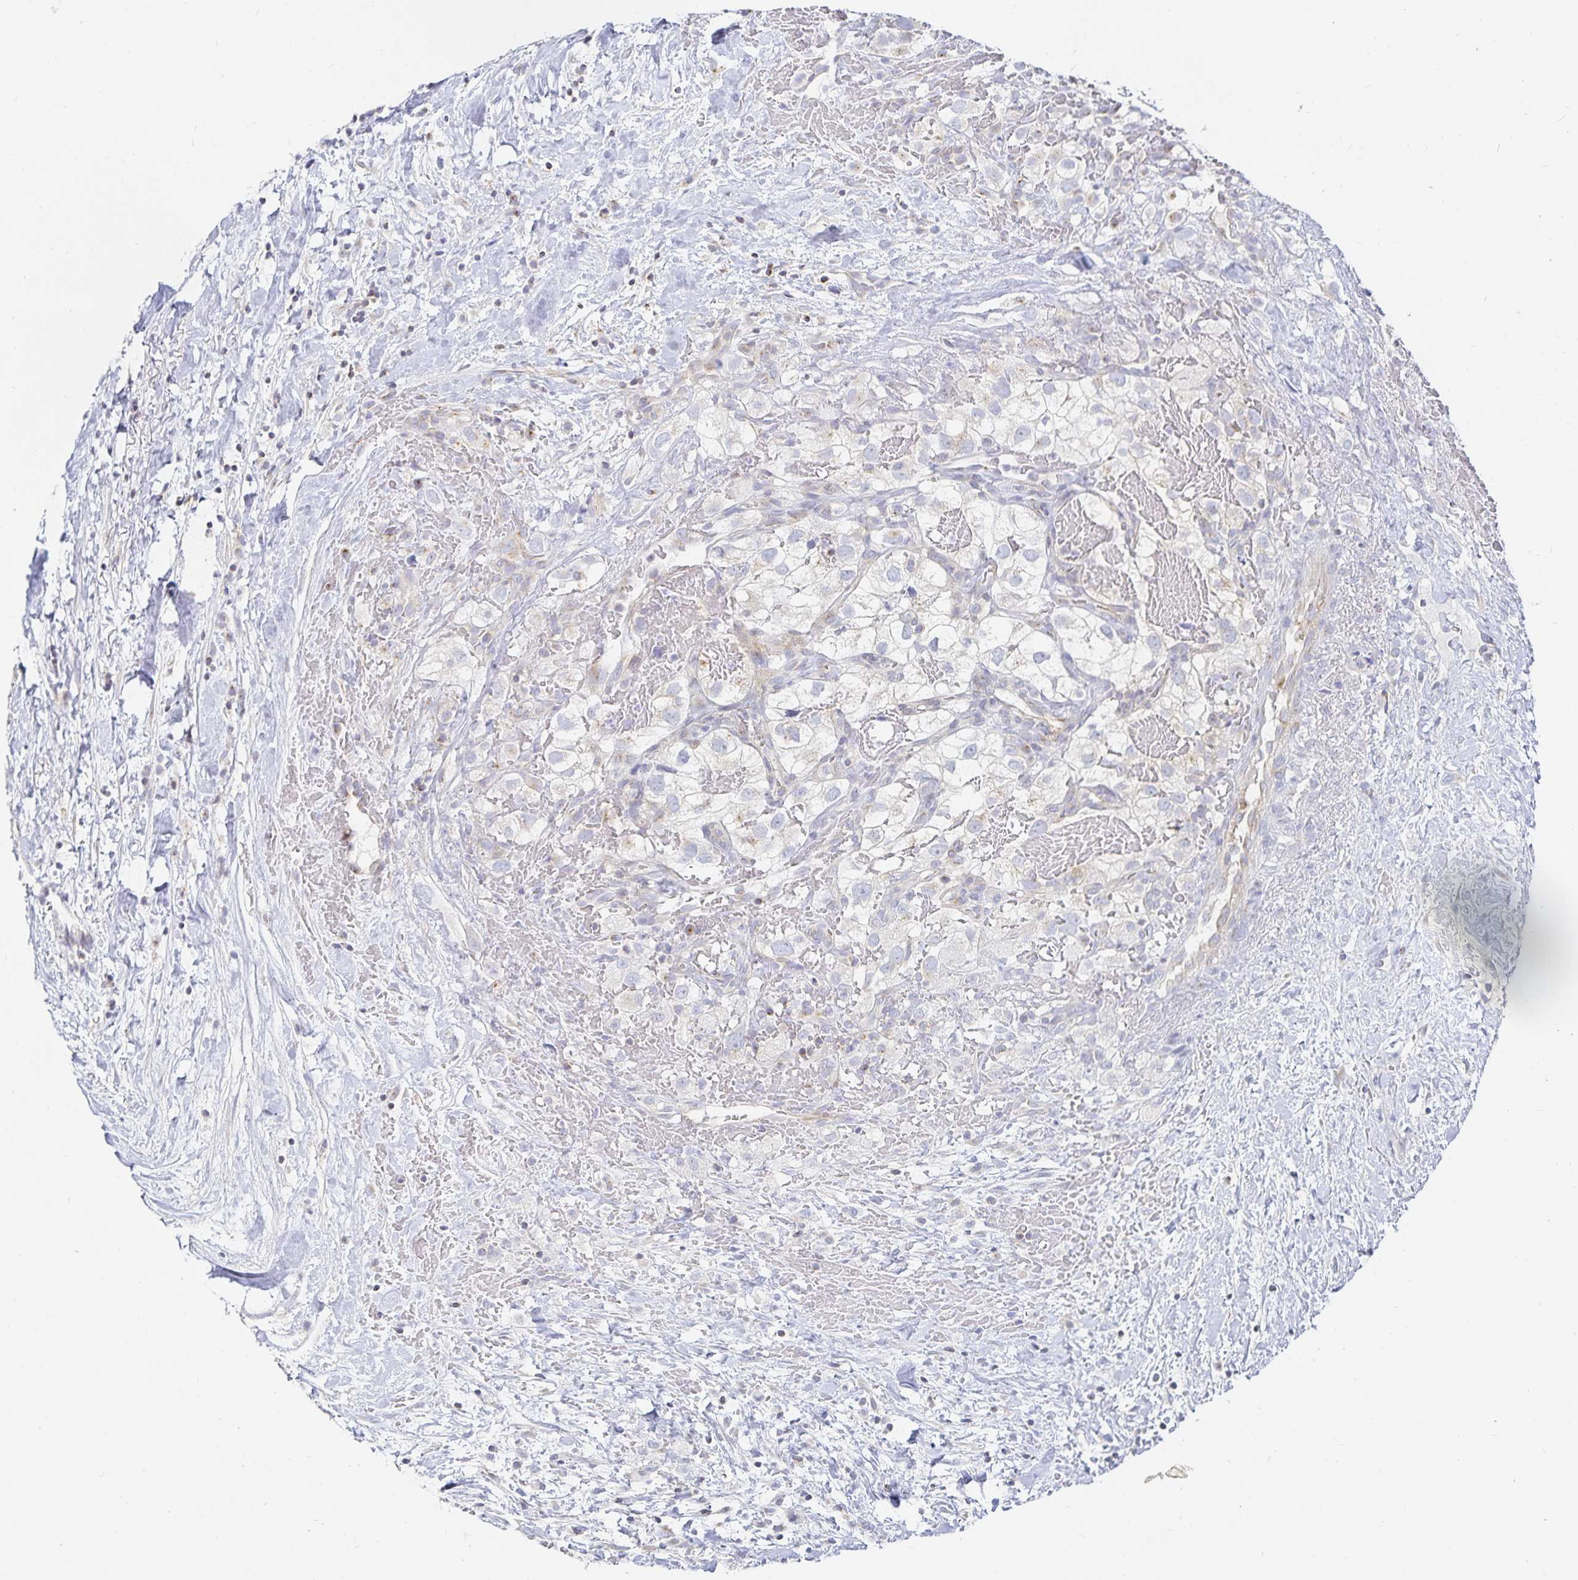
{"staining": {"intensity": "negative", "quantity": "none", "location": "none"}, "tissue": "renal cancer", "cell_type": "Tumor cells", "image_type": "cancer", "snomed": [{"axis": "morphology", "description": "Adenocarcinoma, NOS"}, {"axis": "topography", "description": "Kidney"}], "caption": "A histopathology image of renal cancer (adenocarcinoma) stained for a protein exhibits no brown staining in tumor cells.", "gene": "SFTPA1", "patient": {"sex": "male", "age": 59}}